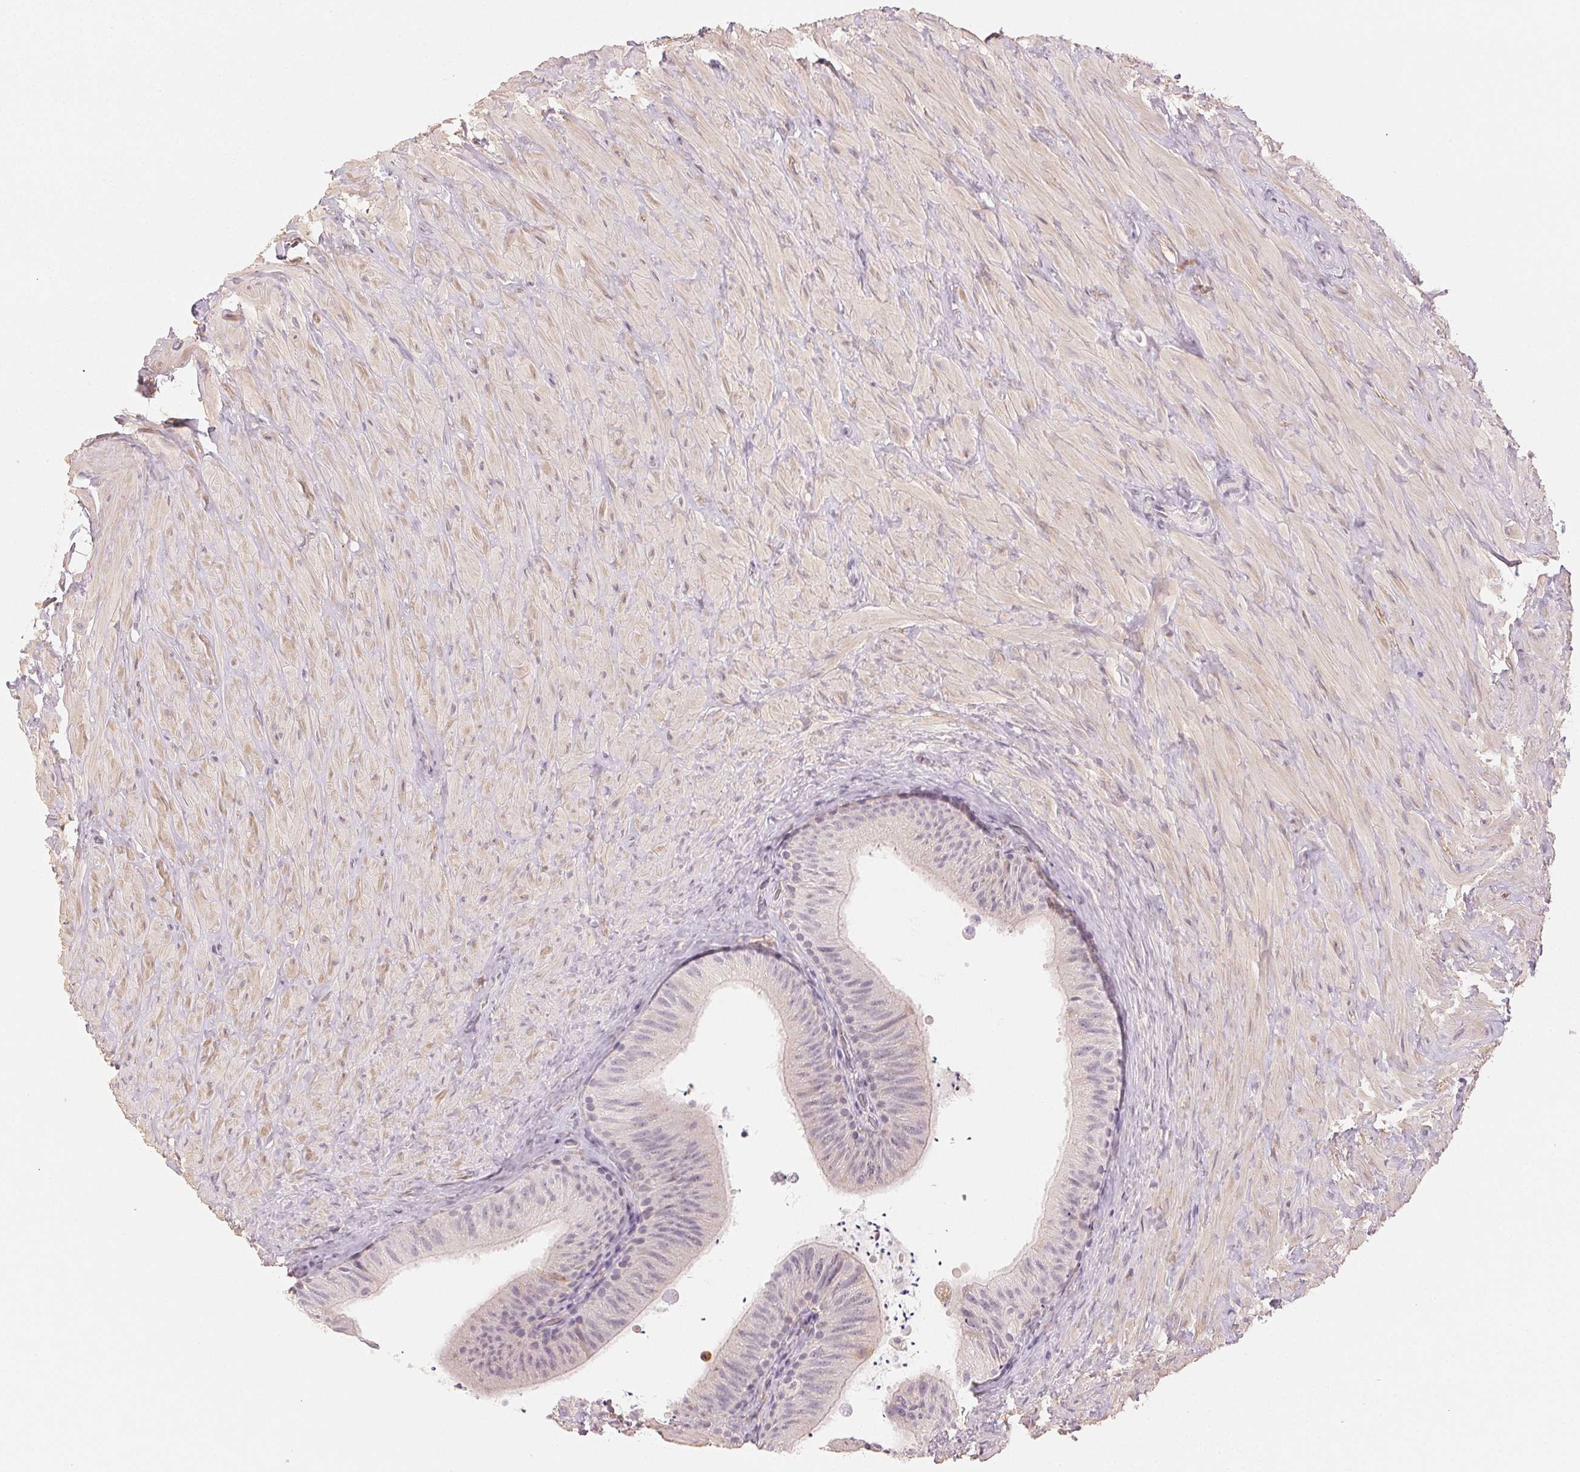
{"staining": {"intensity": "negative", "quantity": "none", "location": "none"}, "tissue": "epididymis", "cell_type": "Glandular cells", "image_type": "normal", "snomed": [{"axis": "morphology", "description": "Normal tissue, NOS"}, {"axis": "topography", "description": "Epididymis, spermatic cord, NOS"}, {"axis": "topography", "description": "Epididymis"}], "caption": "Immunohistochemistry photomicrograph of normal epididymis: epididymis stained with DAB (3,3'-diaminobenzidine) shows no significant protein positivity in glandular cells.", "gene": "MAP1LC3A", "patient": {"sex": "male", "age": 31}}